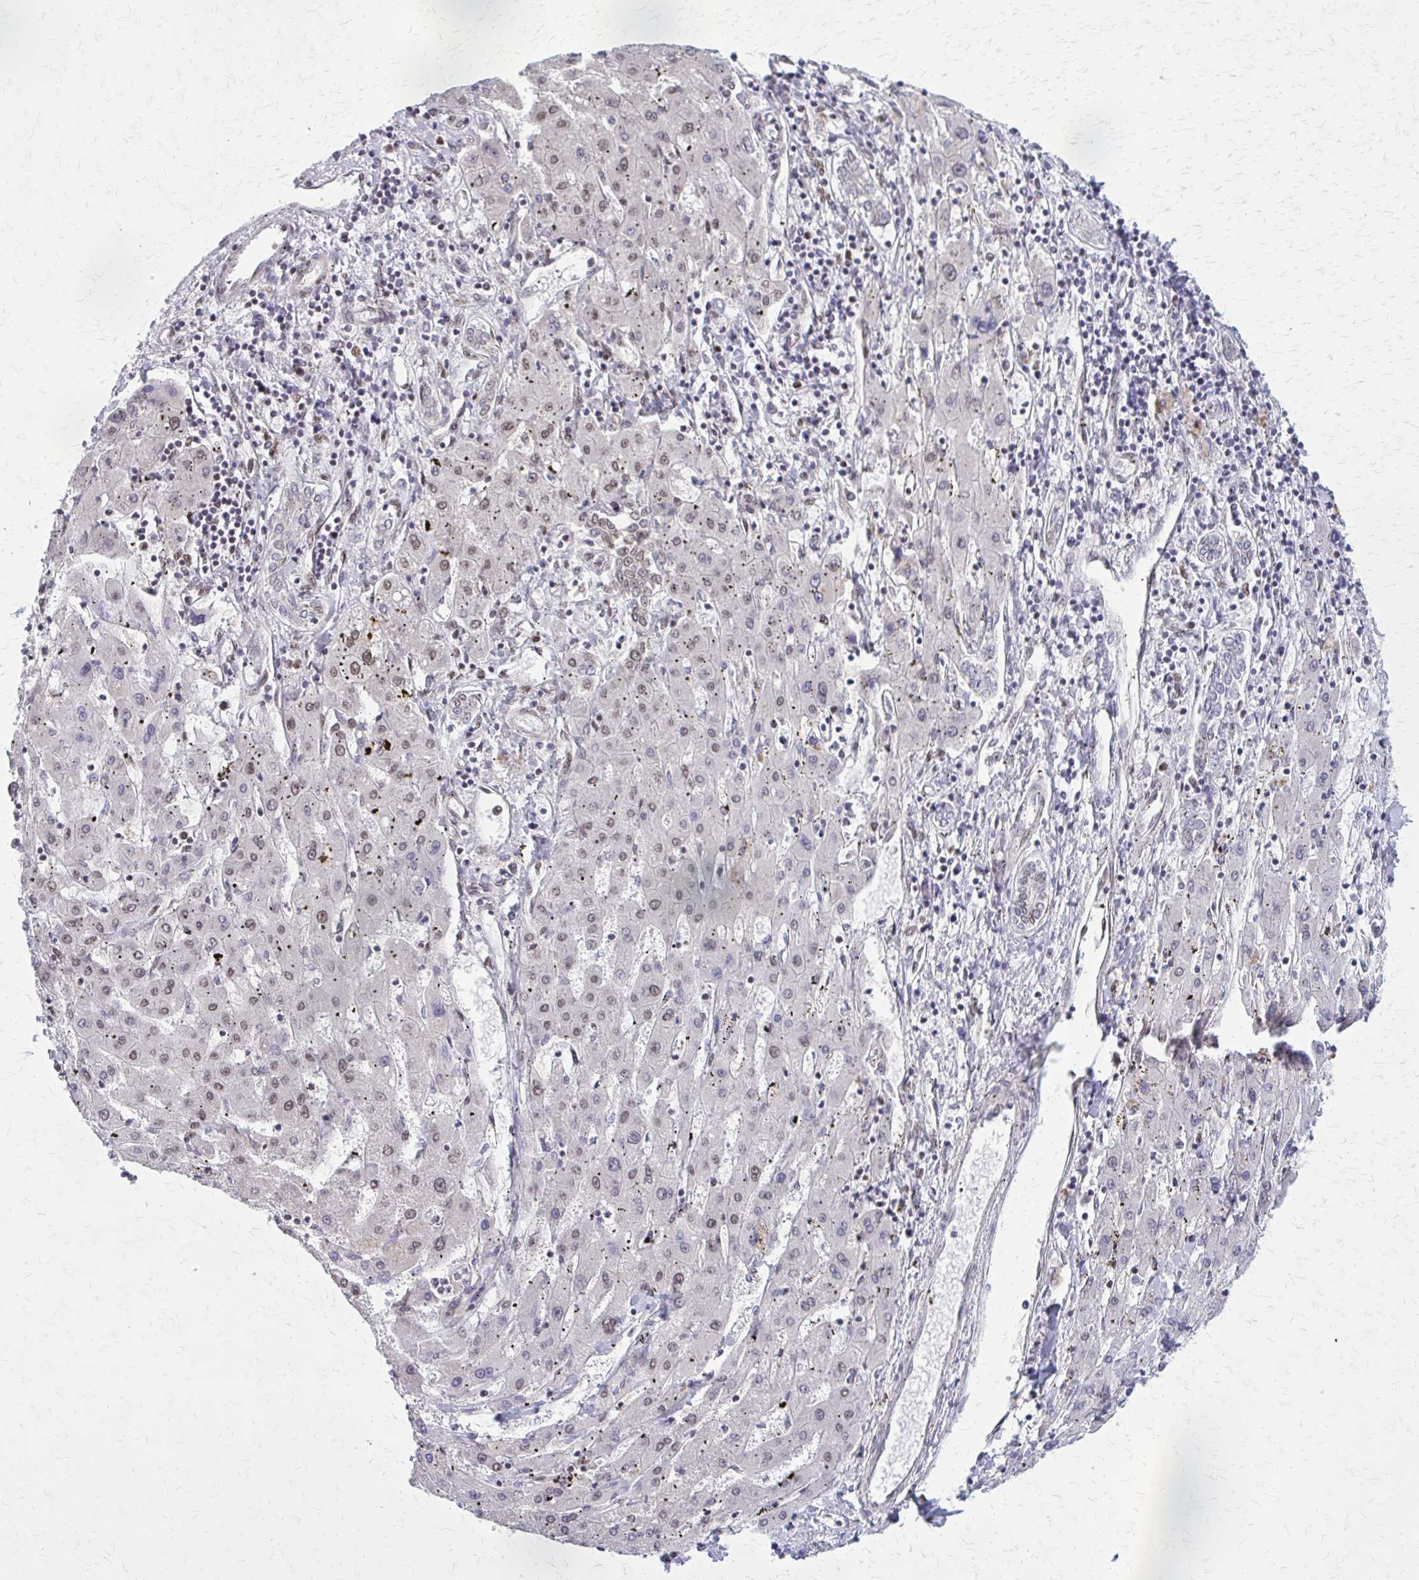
{"staining": {"intensity": "weak", "quantity": "25%-75%", "location": "nuclear"}, "tissue": "liver cancer", "cell_type": "Tumor cells", "image_type": "cancer", "snomed": [{"axis": "morphology", "description": "Carcinoma, Hepatocellular, NOS"}, {"axis": "topography", "description": "Liver"}], "caption": "Immunohistochemical staining of human liver hepatocellular carcinoma displays low levels of weak nuclear staining in about 25%-75% of tumor cells.", "gene": "TTF1", "patient": {"sex": "male", "age": 72}}